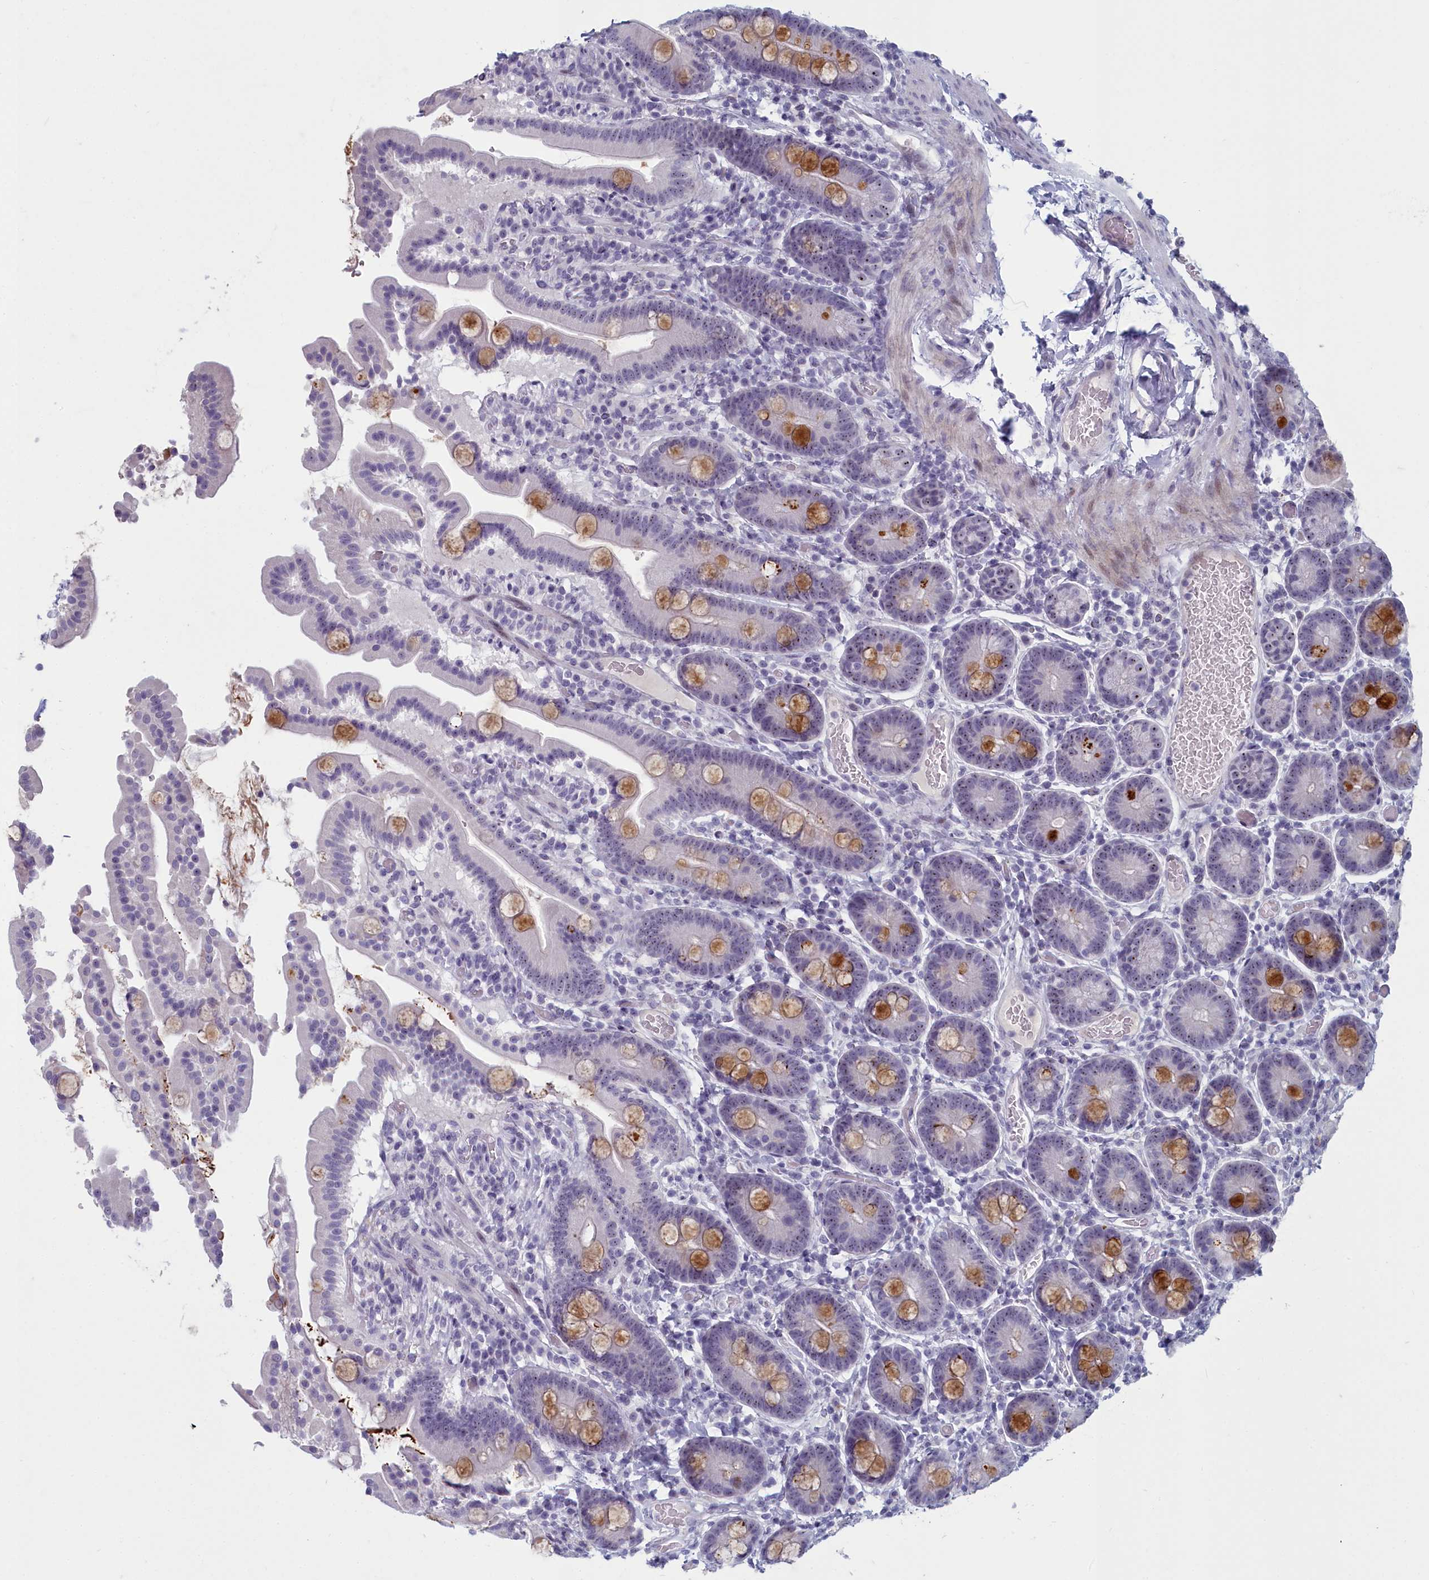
{"staining": {"intensity": "moderate", "quantity": "25%-75%", "location": "cytoplasmic/membranous"}, "tissue": "duodenum", "cell_type": "Glandular cells", "image_type": "normal", "snomed": [{"axis": "morphology", "description": "Normal tissue, NOS"}, {"axis": "topography", "description": "Duodenum"}], "caption": "Immunohistochemistry histopathology image of unremarkable human duodenum stained for a protein (brown), which exhibits medium levels of moderate cytoplasmic/membranous expression in approximately 25%-75% of glandular cells.", "gene": "INSYN2A", "patient": {"sex": "male", "age": 55}}